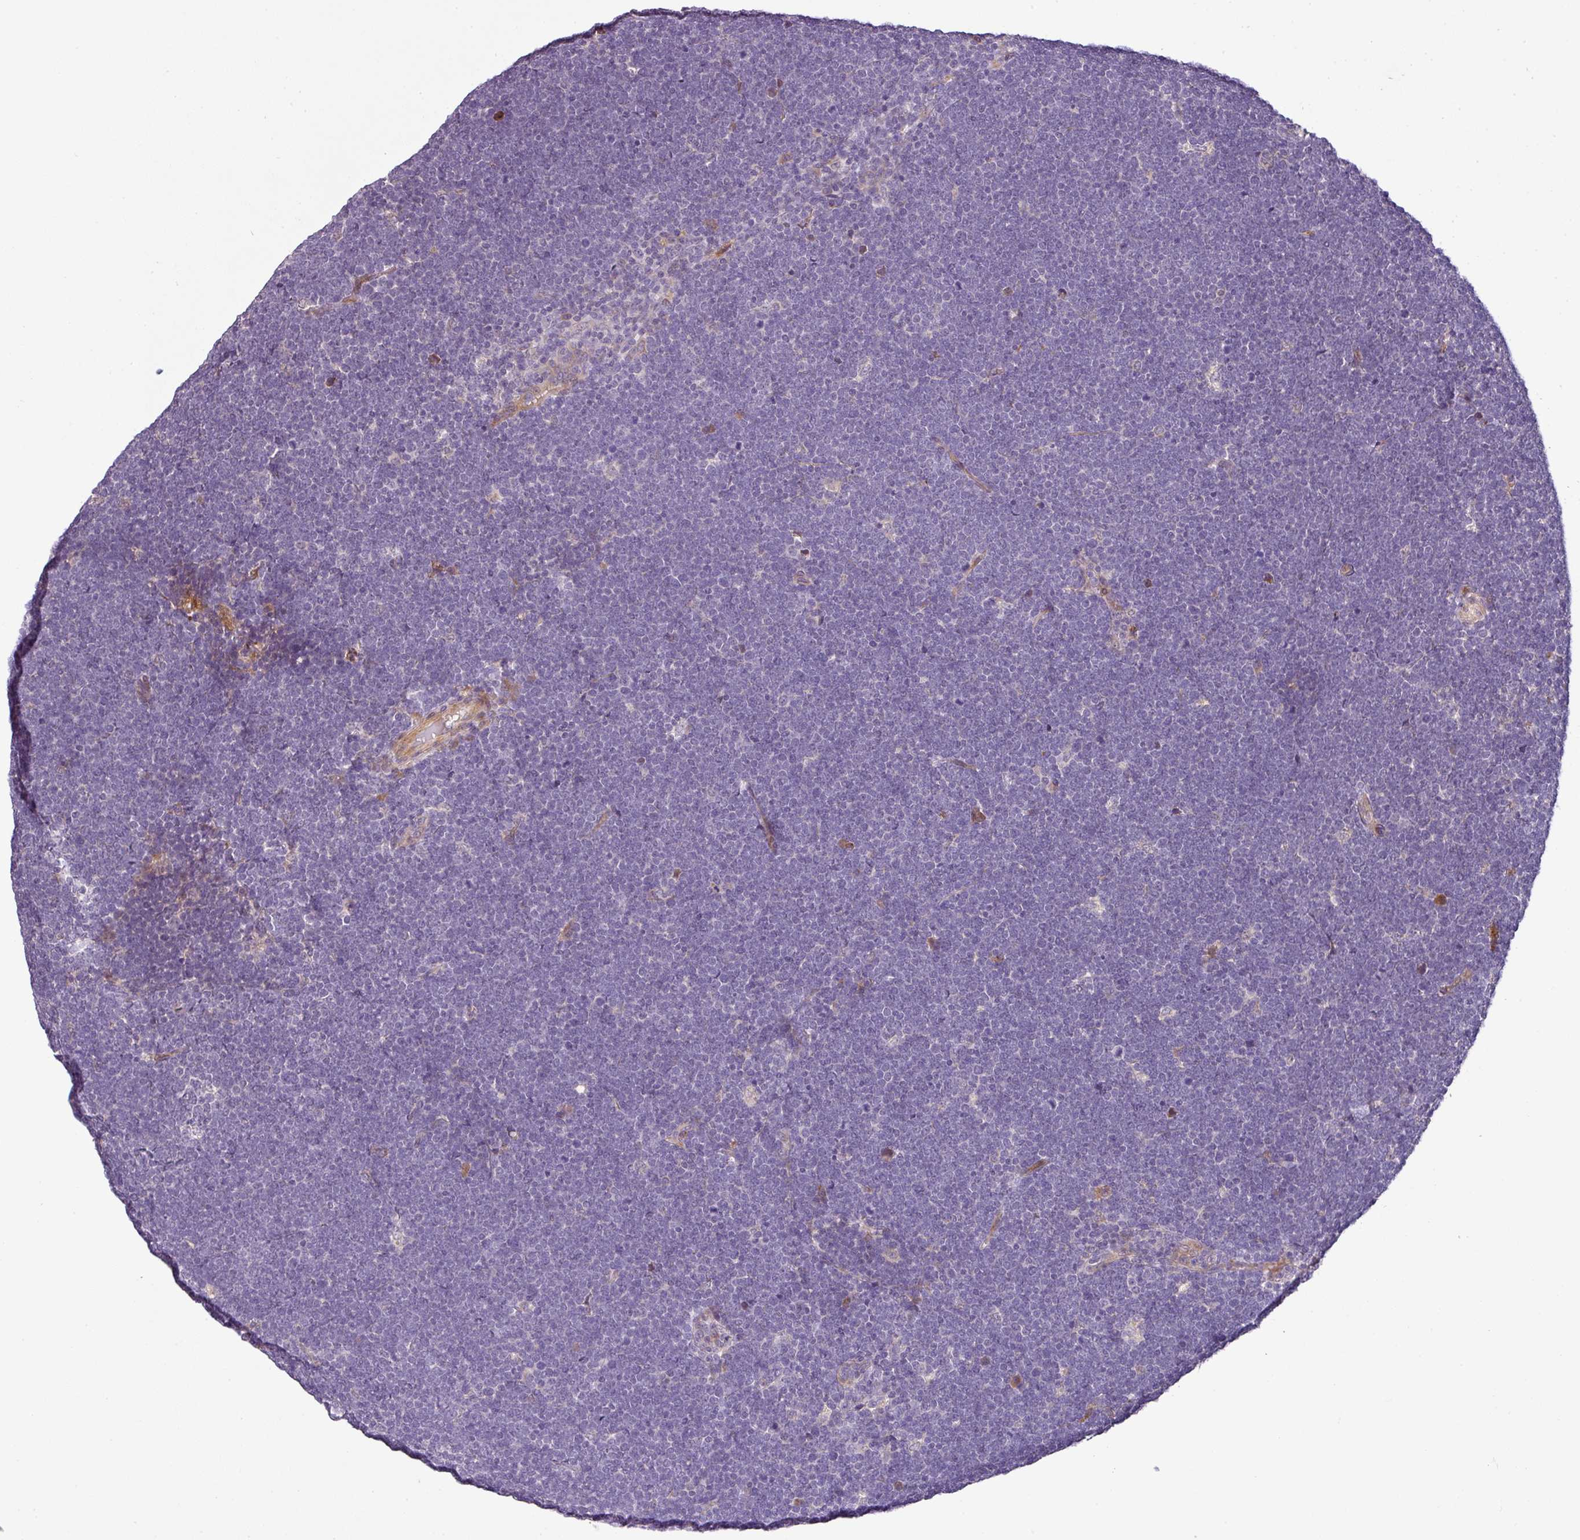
{"staining": {"intensity": "negative", "quantity": "none", "location": "none"}, "tissue": "lymphoma", "cell_type": "Tumor cells", "image_type": "cancer", "snomed": [{"axis": "morphology", "description": "Malignant lymphoma, non-Hodgkin's type, High grade"}, {"axis": "topography", "description": "Lymph node"}], "caption": "Immunohistochemical staining of high-grade malignant lymphoma, non-Hodgkin's type exhibits no significant positivity in tumor cells.", "gene": "SPCS3", "patient": {"sex": "male", "age": 13}}